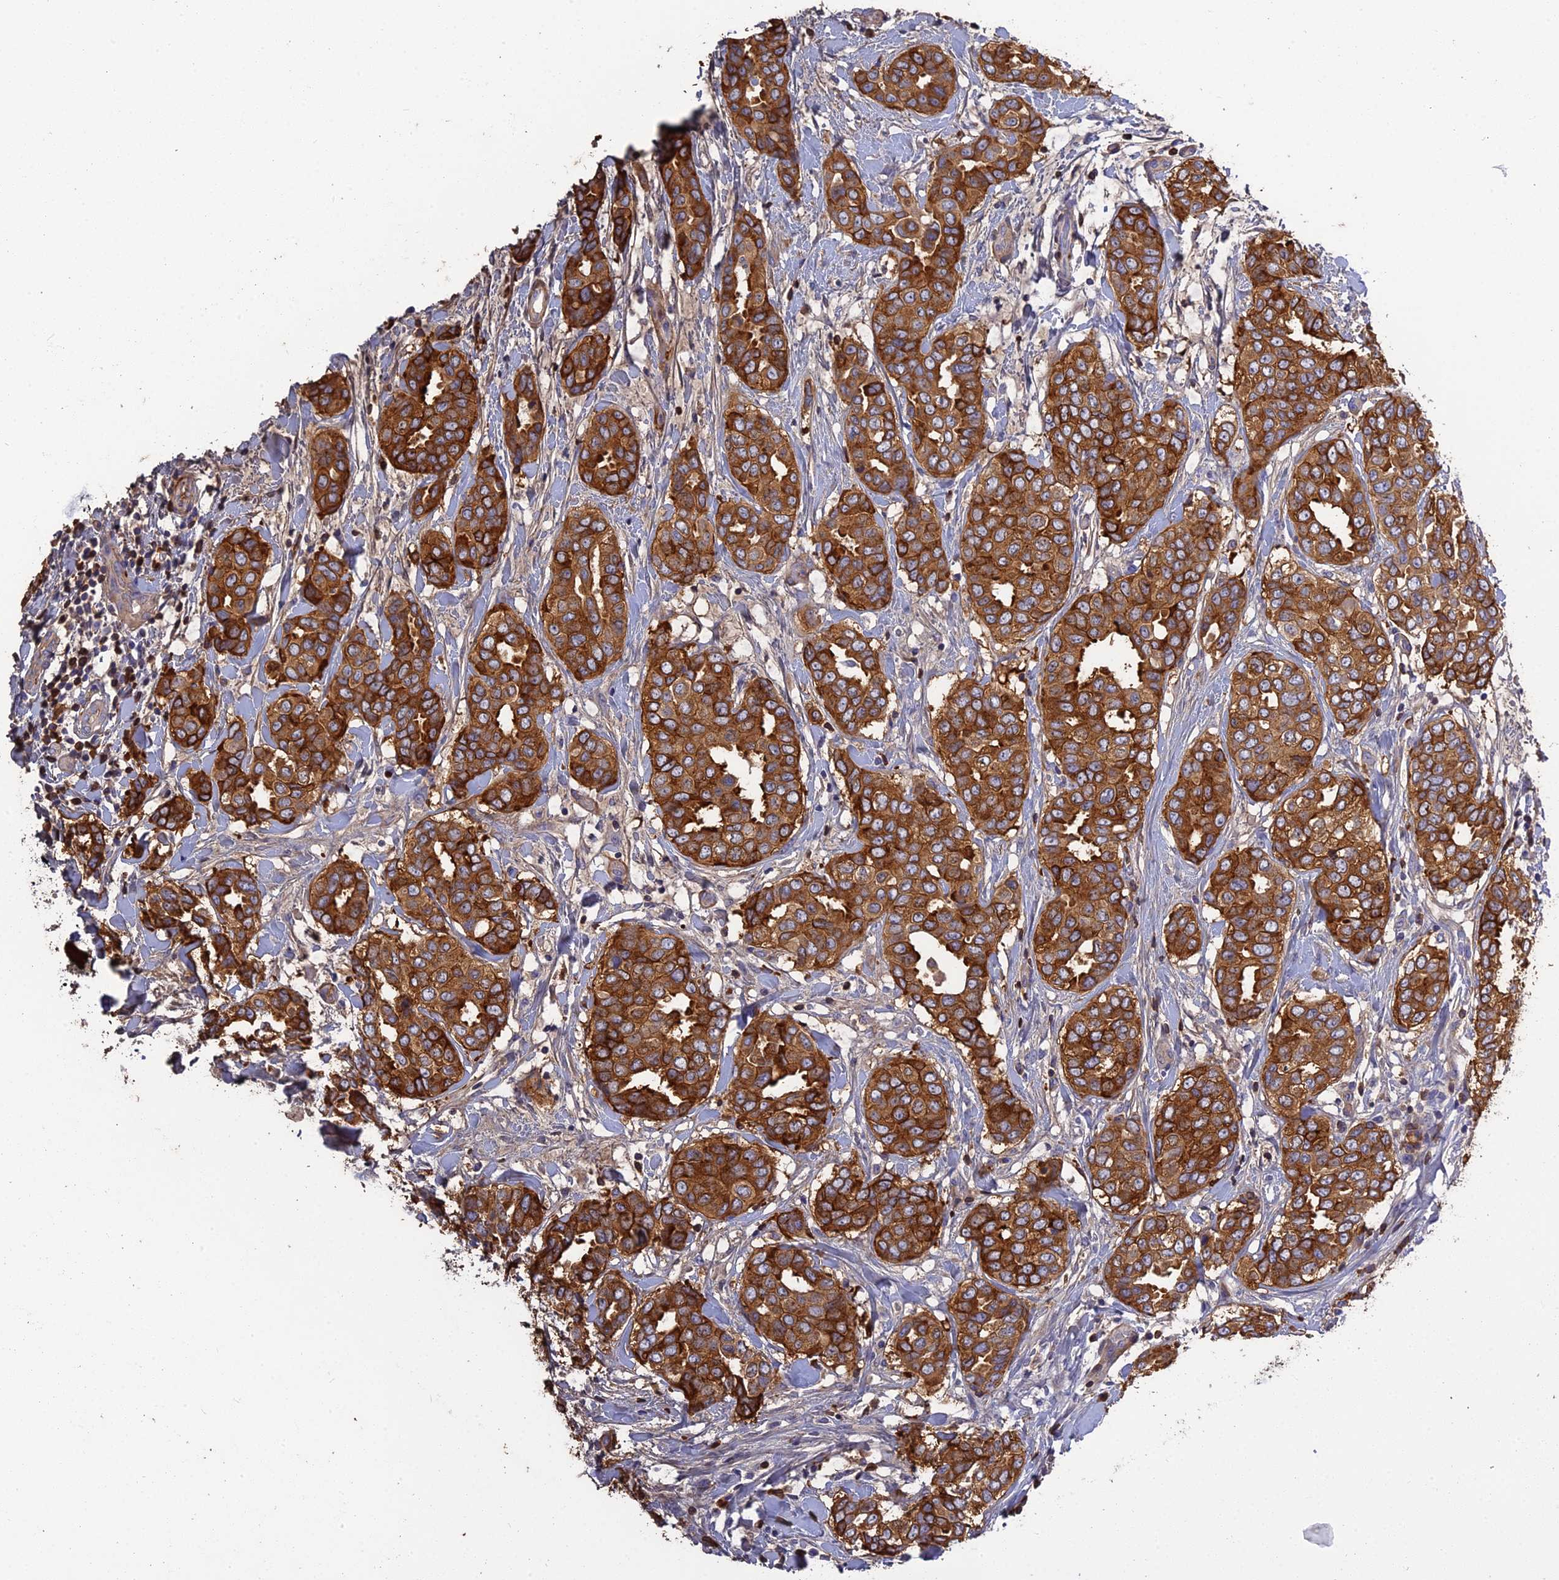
{"staining": {"intensity": "strong", "quantity": ">75%", "location": "cytoplasmic/membranous"}, "tissue": "breast cancer", "cell_type": "Tumor cells", "image_type": "cancer", "snomed": [{"axis": "morphology", "description": "Lobular carcinoma"}, {"axis": "topography", "description": "Breast"}], "caption": "Immunohistochemical staining of human lobular carcinoma (breast) displays strong cytoplasmic/membranous protein expression in approximately >75% of tumor cells.", "gene": "PZP", "patient": {"sex": "female", "age": 51}}